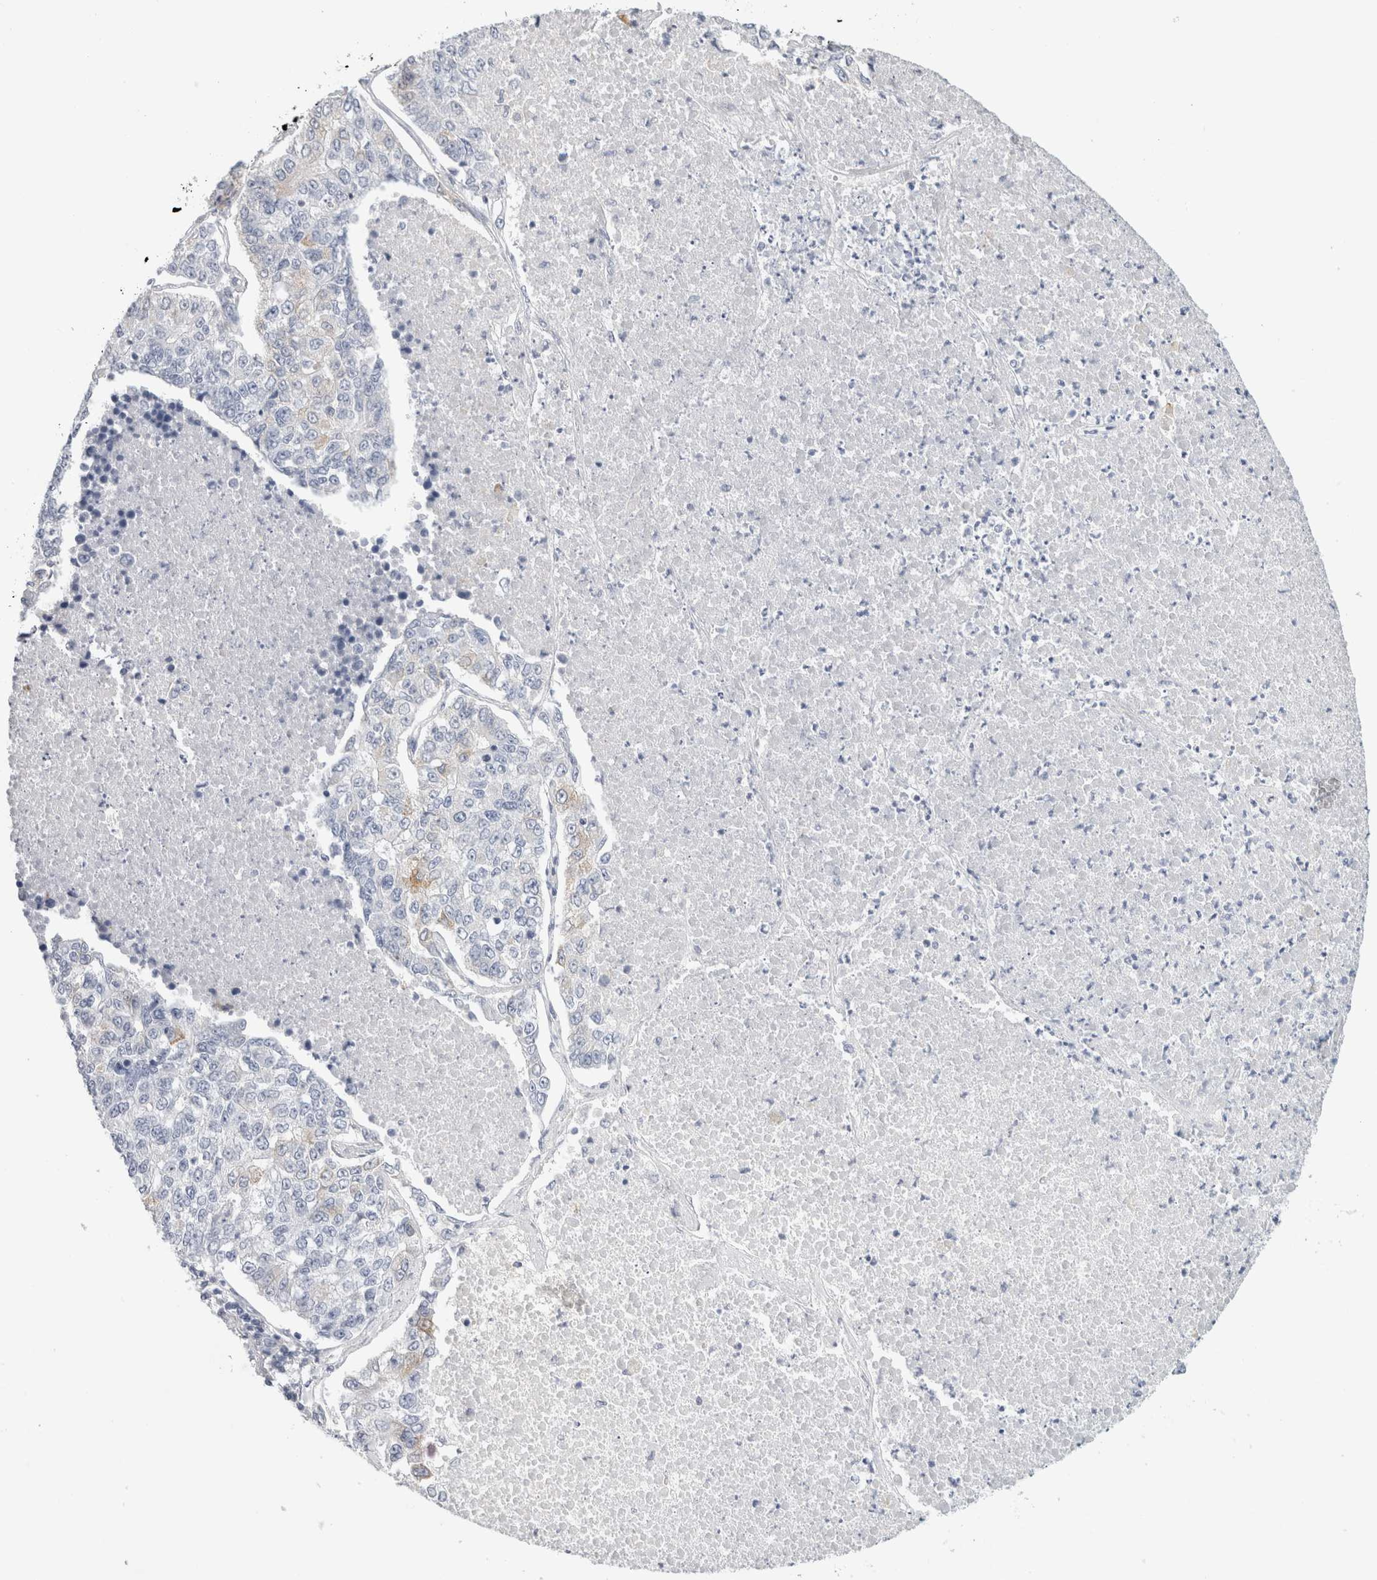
{"staining": {"intensity": "negative", "quantity": "none", "location": "none"}, "tissue": "lung cancer", "cell_type": "Tumor cells", "image_type": "cancer", "snomed": [{"axis": "morphology", "description": "Adenocarcinoma, NOS"}, {"axis": "topography", "description": "Lung"}], "caption": "High magnification brightfield microscopy of lung adenocarcinoma stained with DAB (3,3'-diaminobenzidine) (brown) and counterstained with hematoxylin (blue): tumor cells show no significant expression.", "gene": "RTN4", "patient": {"sex": "male", "age": 49}}